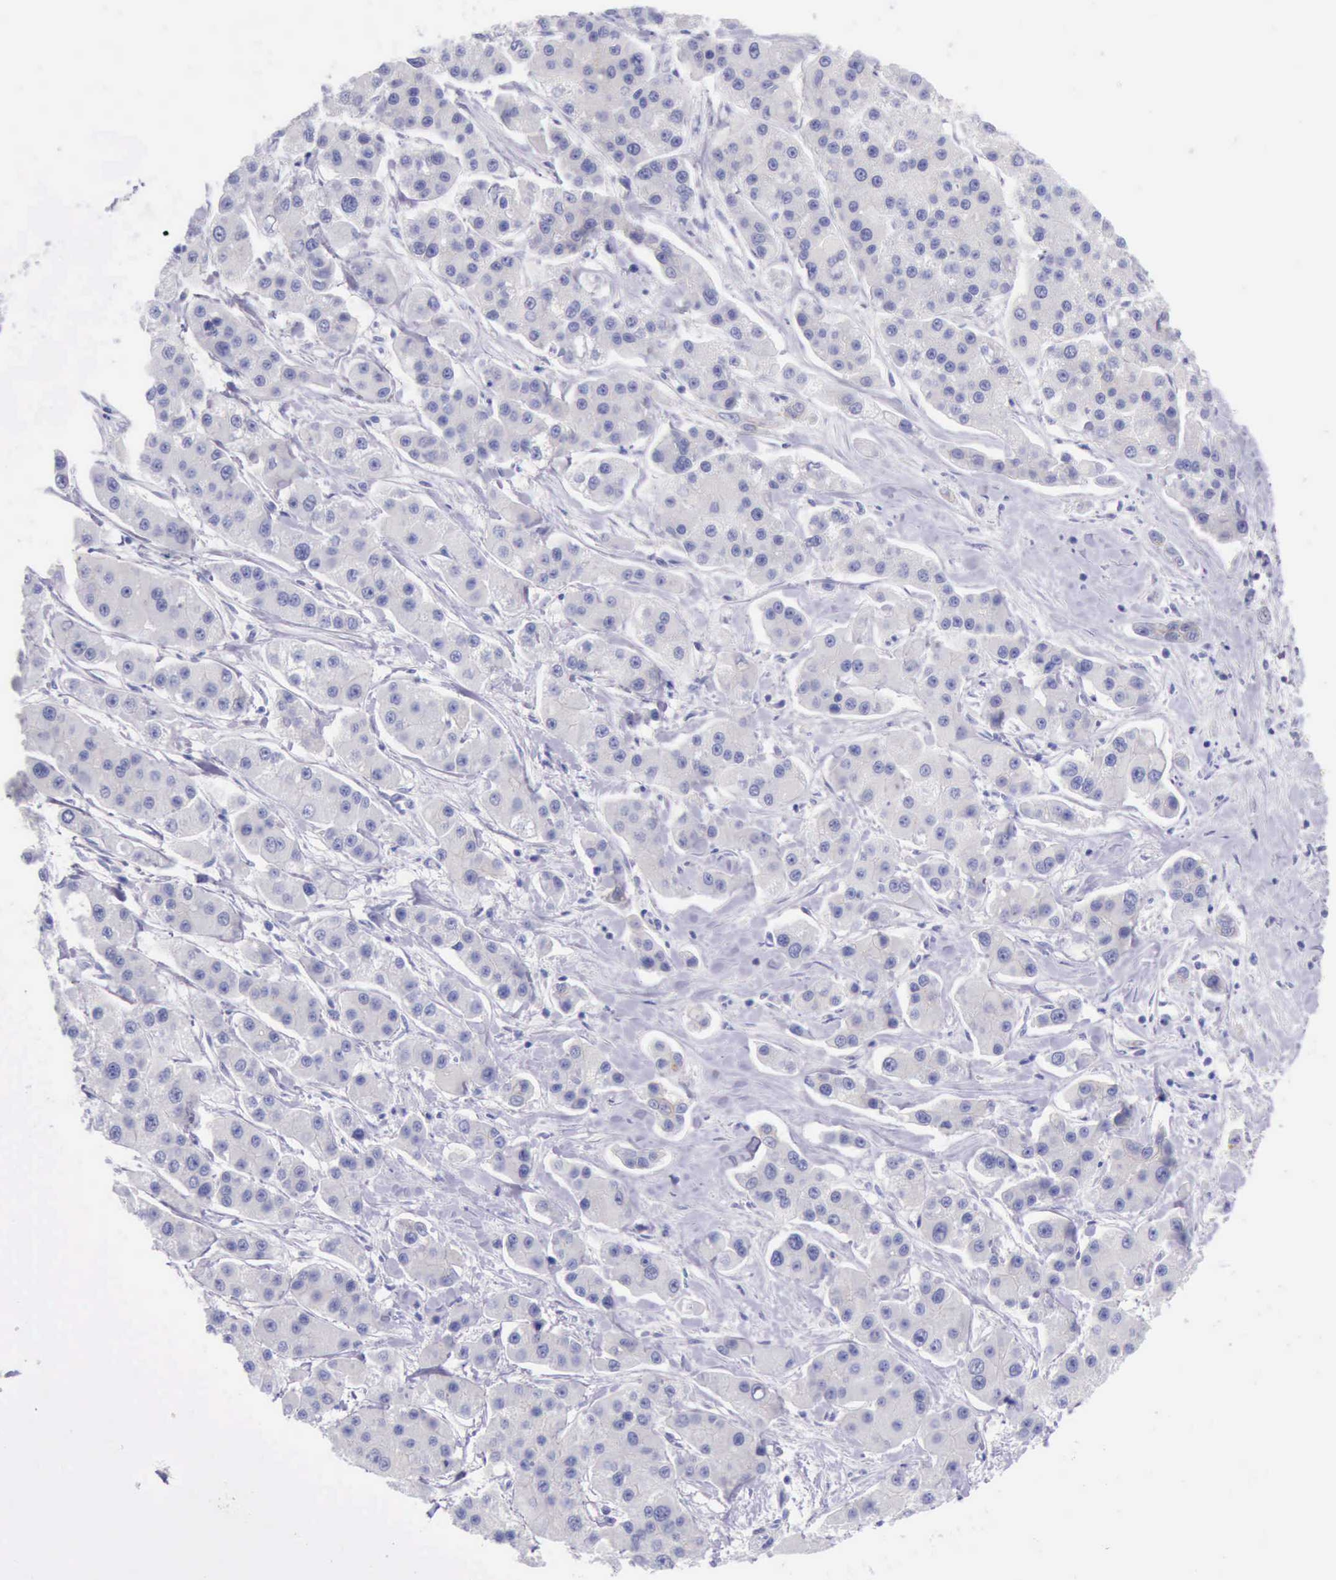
{"staining": {"intensity": "negative", "quantity": "none", "location": "none"}, "tissue": "liver cancer", "cell_type": "Tumor cells", "image_type": "cancer", "snomed": [{"axis": "morphology", "description": "Carcinoma, Hepatocellular, NOS"}, {"axis": "topography", "description": "Liver"}], "caption": "The photomicrograph shows no staining of tumor cells in hepatocellular carcinoma (liver).", "gene": "KRT8", "patient": {"sex": "female", "age": 85}}